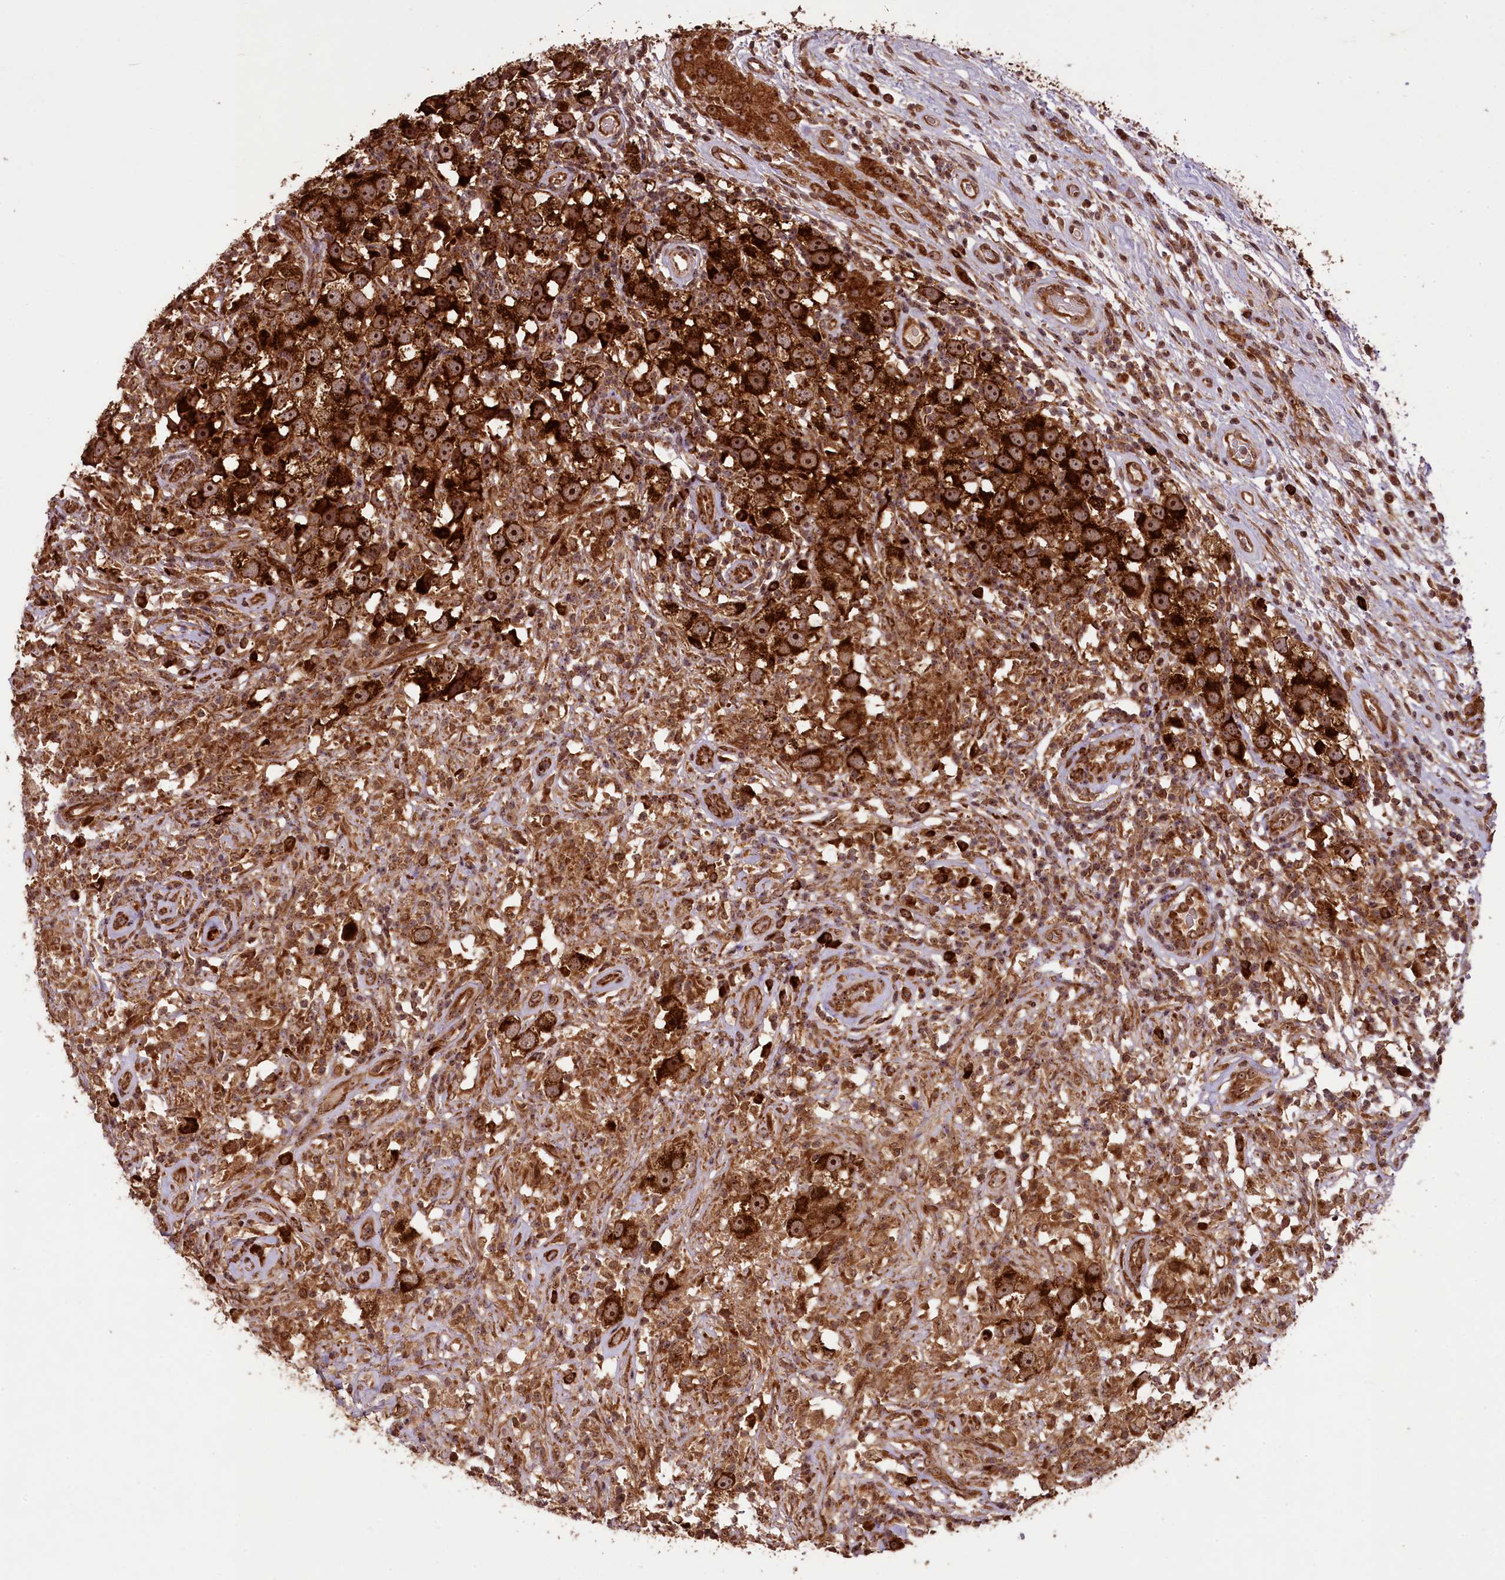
{"staining": {"intensity": "strong", "quantity": ">75%", "location": "cytoplasmic/membranous,nuclear"}, "tissue": "testis cancer", "cell_type": "Tumor cells", "image_type": "cancer", "snomed": [{"axis": "morphology", "description": "Seminoma, NOS"}, {"axis": "topography", "description": "Testis"}], "caption": "High-magnification brightfield microscopy of testis seminoma stained with DAB (brown) and counterstained with hematoxylin (blue). tumor cells exhibit strong cytoplasmic/membranous and nuclear positivity is present in about>75% of cells. Ihc stains the protein in brown and the nuclei are stained blue.", "gene": "LARP4", "patient": {"sex": "male", "age": 49}}